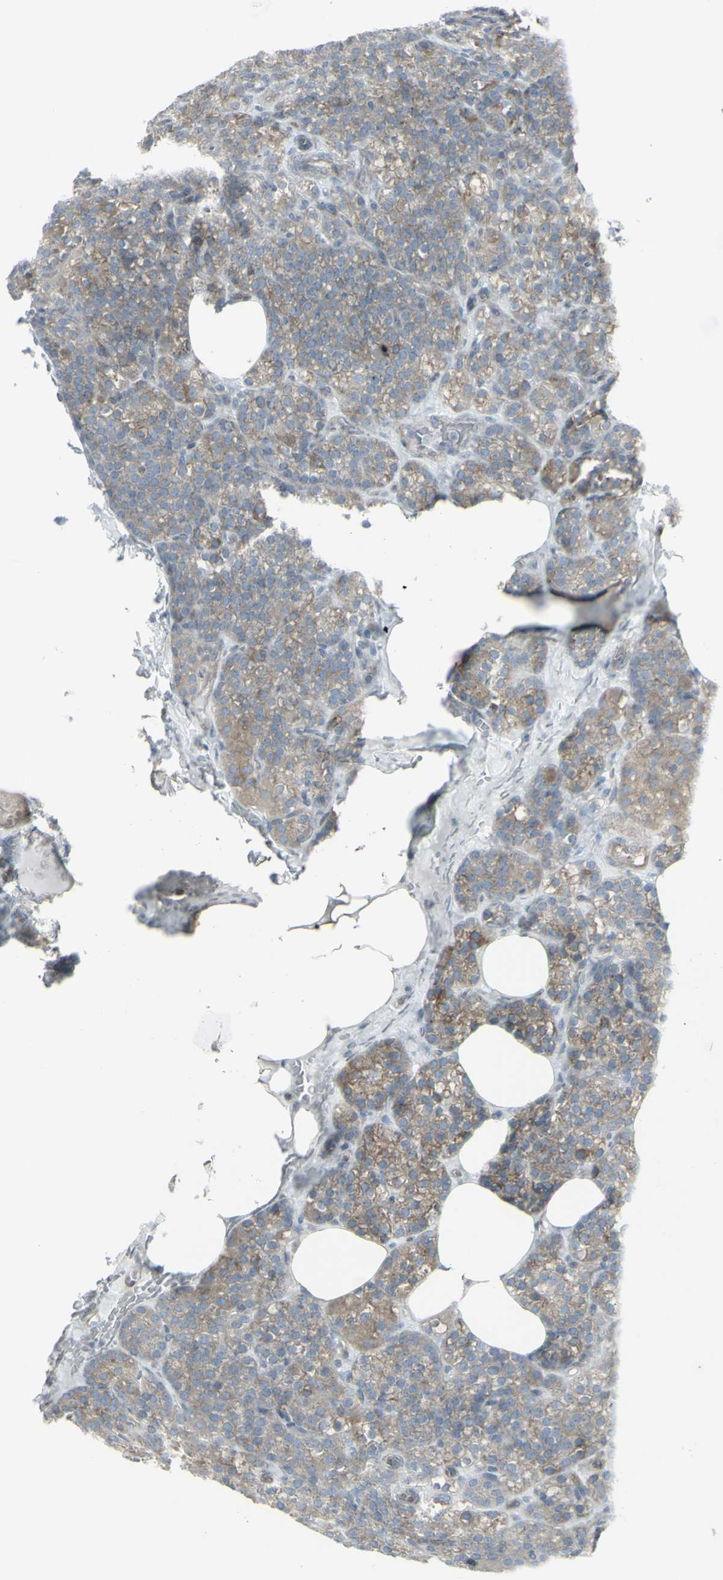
{"staining": {"intensity": "moderate", "quantity": "<25%", "location": "cytoplasmic/membranous"}, "tissue": "parathyroid gland", "cell_type": "Glandular cells", "image_type": "normal", "snomed": [{"axis": "morphology", "description": "Normal tissue, NOS"}, {"axis": "topography", "description": "Parathyroid gland"}], "caption": "Glandular cells demonstrate low levels of moderate cytoplasmic/membranous staining in about <25% of cells in benign parathyroid gland. The staining was performed using DAB, with brown indicating positive protein expression. Nuclei are stained blue with hematoxylin.", "gene": "GALNT6", "patient": {"sex": "female", "age": 57}}